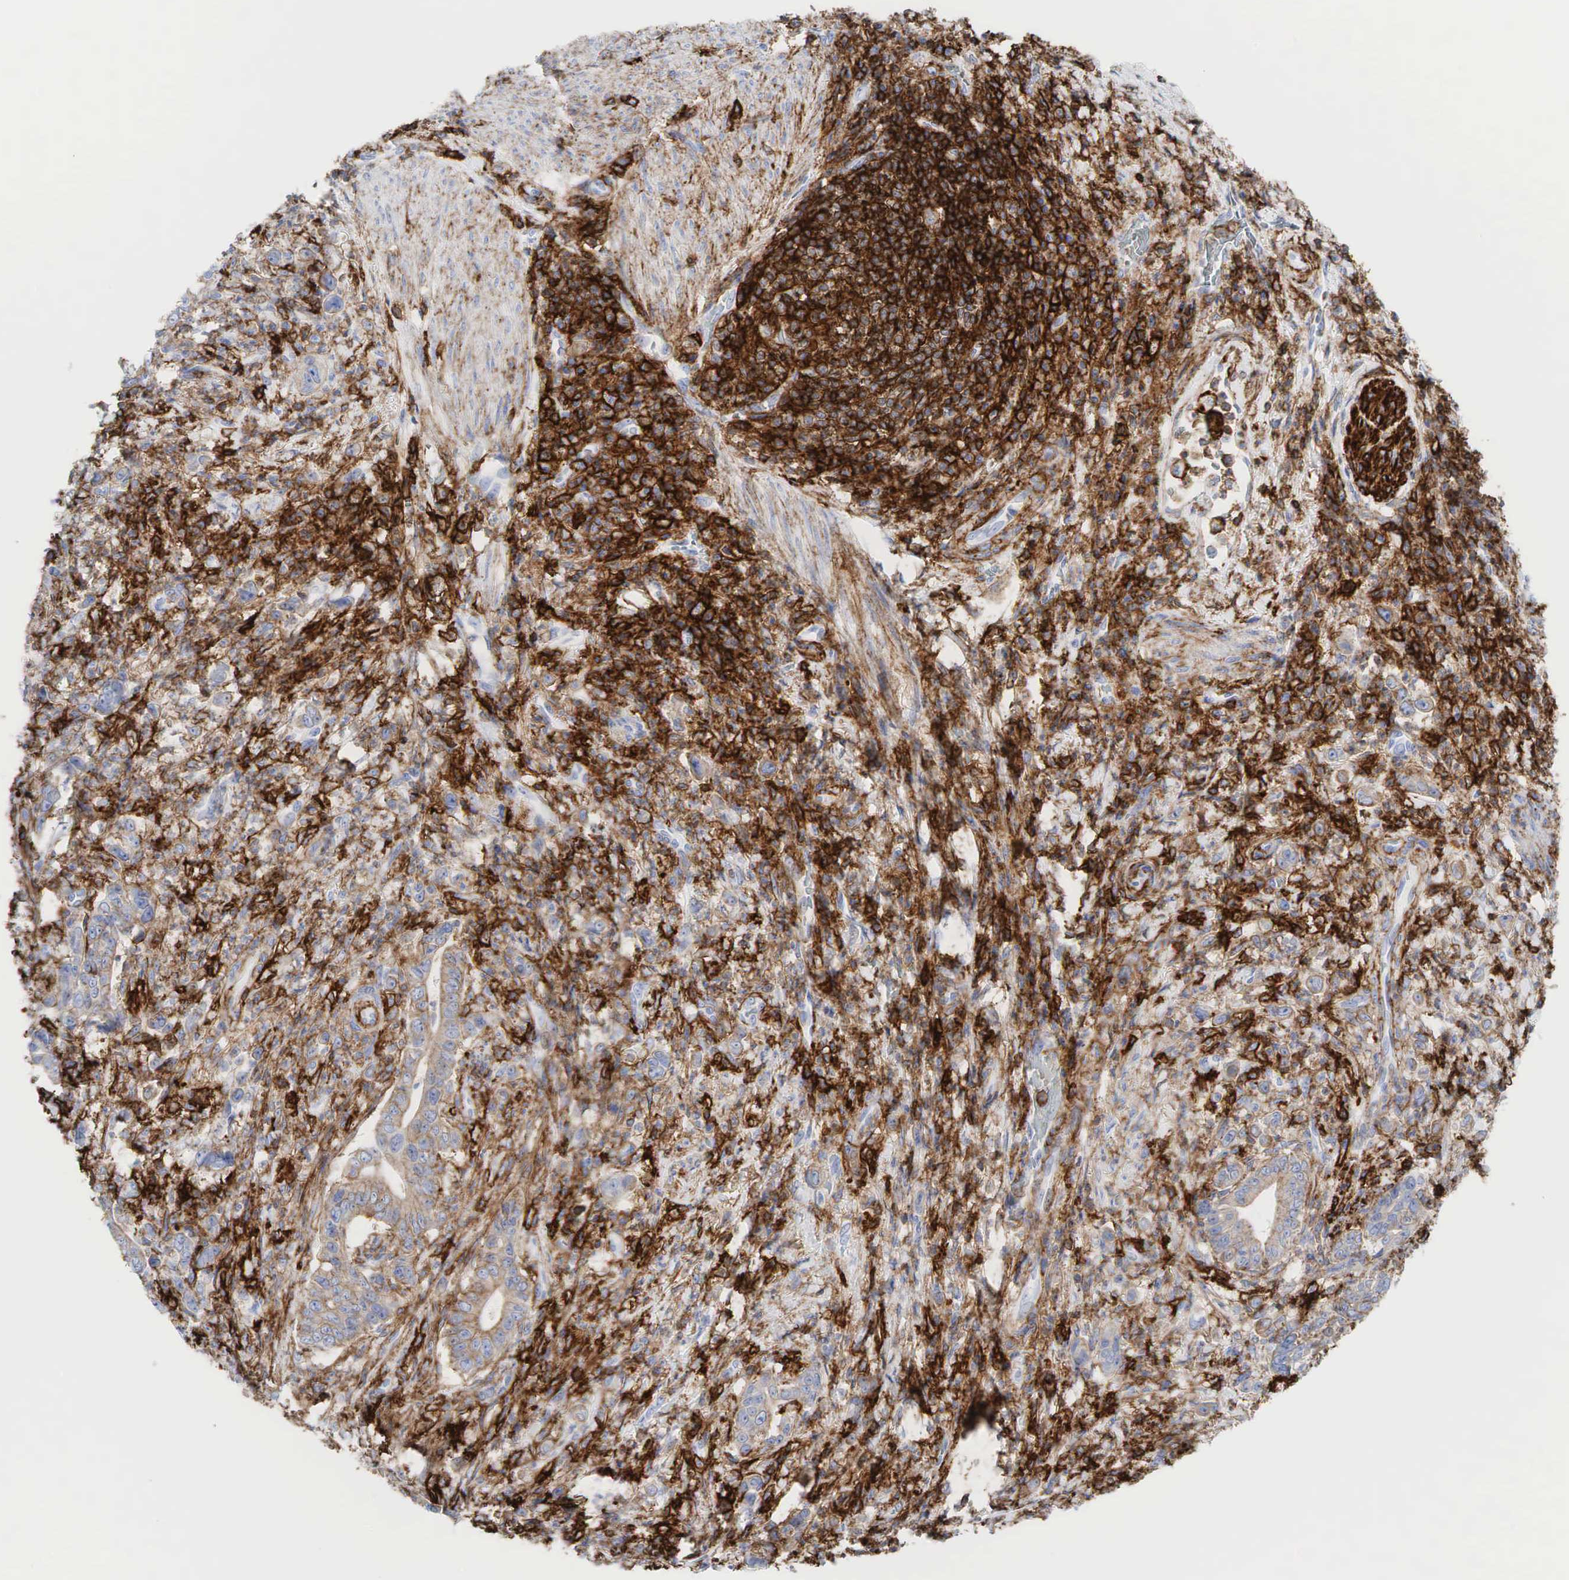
{"staining": {"intensity": "weak", "quantity": "25%-75%", "location": "cytoplasmic/membranous"}, "tissue": "stomach cancer", "cell_type": "Tumor cells", "image_type": "cancer", "snomed": [{"axis": "morphology", "description": "Adenocarcinoma, NOS"}, {"axis": "topography", "description": "Stomach"}], "caption": "A brown stain highlights weak cytoplasmic/membranous positivity of a protein in stomach cancer tumor cells.", "gene": "CD44", "patient": {"sex": "female", "age": 76}}